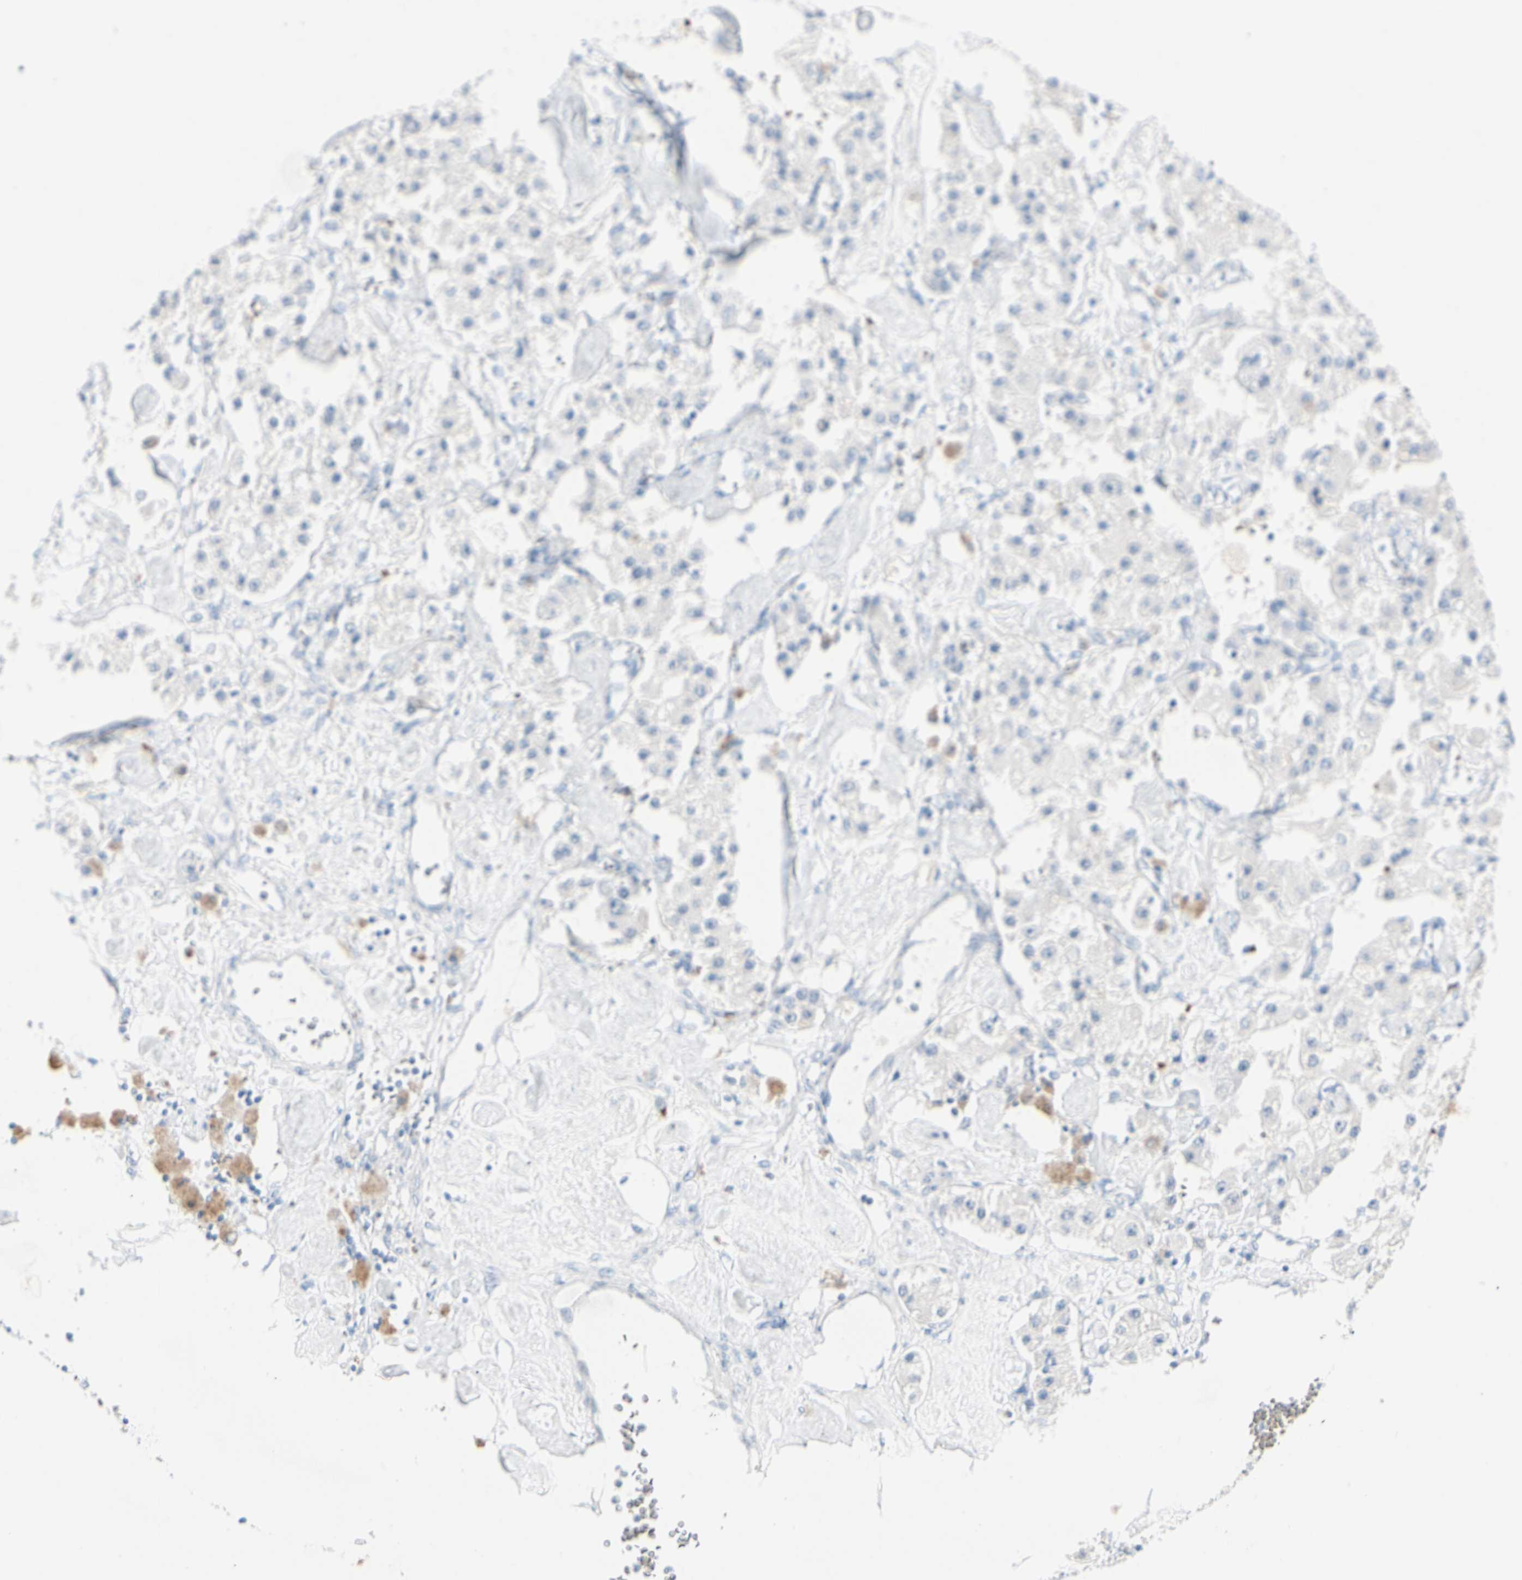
{"staining": {"intensity": "negative", "quantity": "none", "location": "none"}, "tissue": "carcinoid", "cell_type": "Tumor cells", "image_type": "cancer", "snomed": [{"axis": "morphology", "description": "Carcinoid, malignant, NOS"}, {"axis": "topography", "description": "Pancreas"}], "caption": "A high-resolution image shows immunohistochemistry staining of malignant carcinoid, which displays no significant staining in tumor cells. (DAB (3,3'-diaminobenzidine) IHC, high magnification).", "gene": "CA1", "patient": {"sex": "male", "age": 41}}